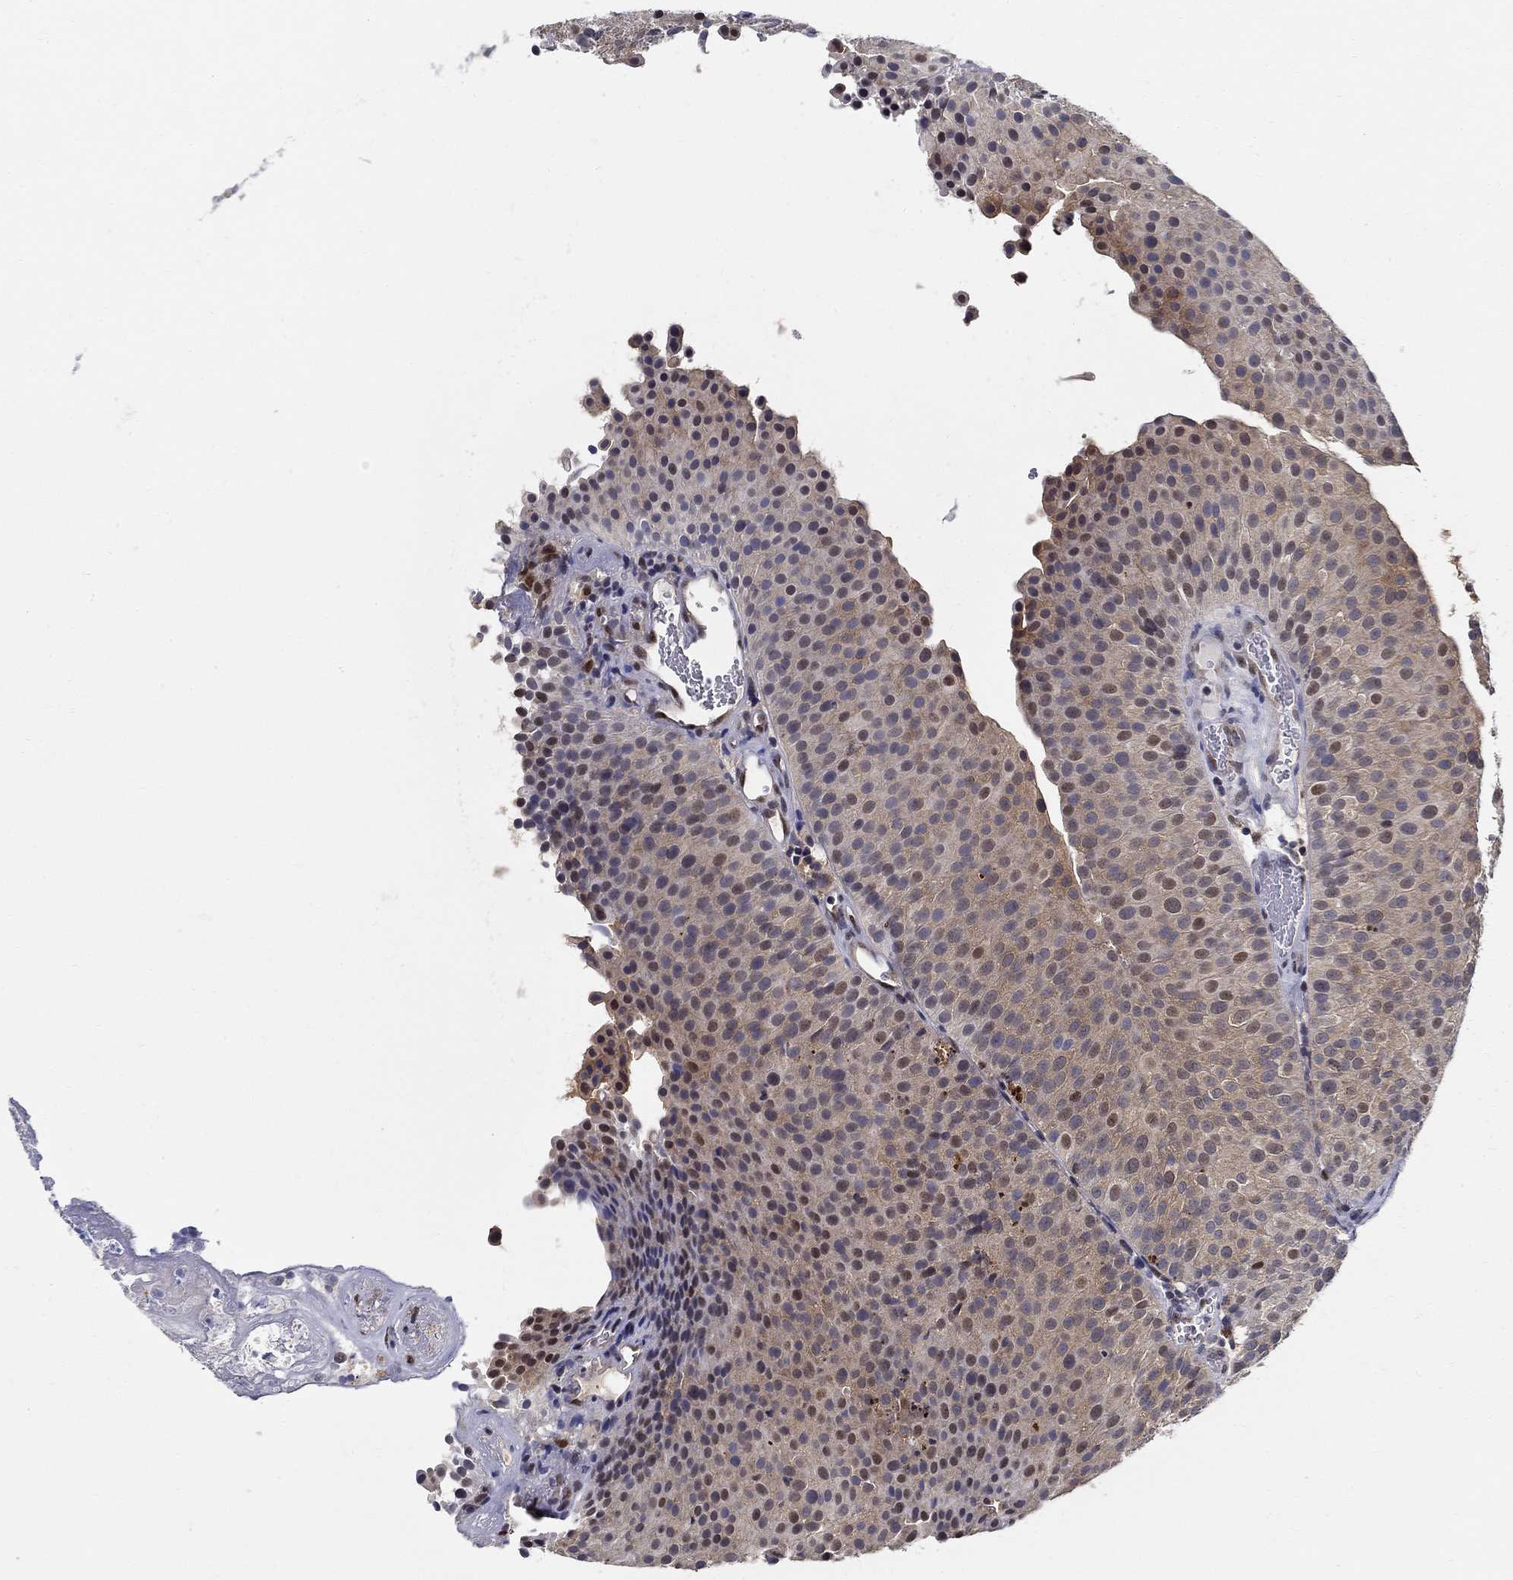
{"staining": {"intensity": "weak", "quantity": "<25%", "location": "cytoplasmic/membranous,nuclear"}, "tissue": "urothelial cancer", "cell_type": "Tumor cells", "image_type": "cancer", "snomed": [{"axis": "morphology", "description": "Urothelial carcinoma, Low grade"}, {"axis": "topography", "description": "Urinary bladder"}], "caption": "The immunohistochemistry histopathology image has no significant staining in tumor cells of low-grade urothelial carcinoma tissue.", "gene": "ZNF594", "patient": {"sex": "female", "age": 87}}